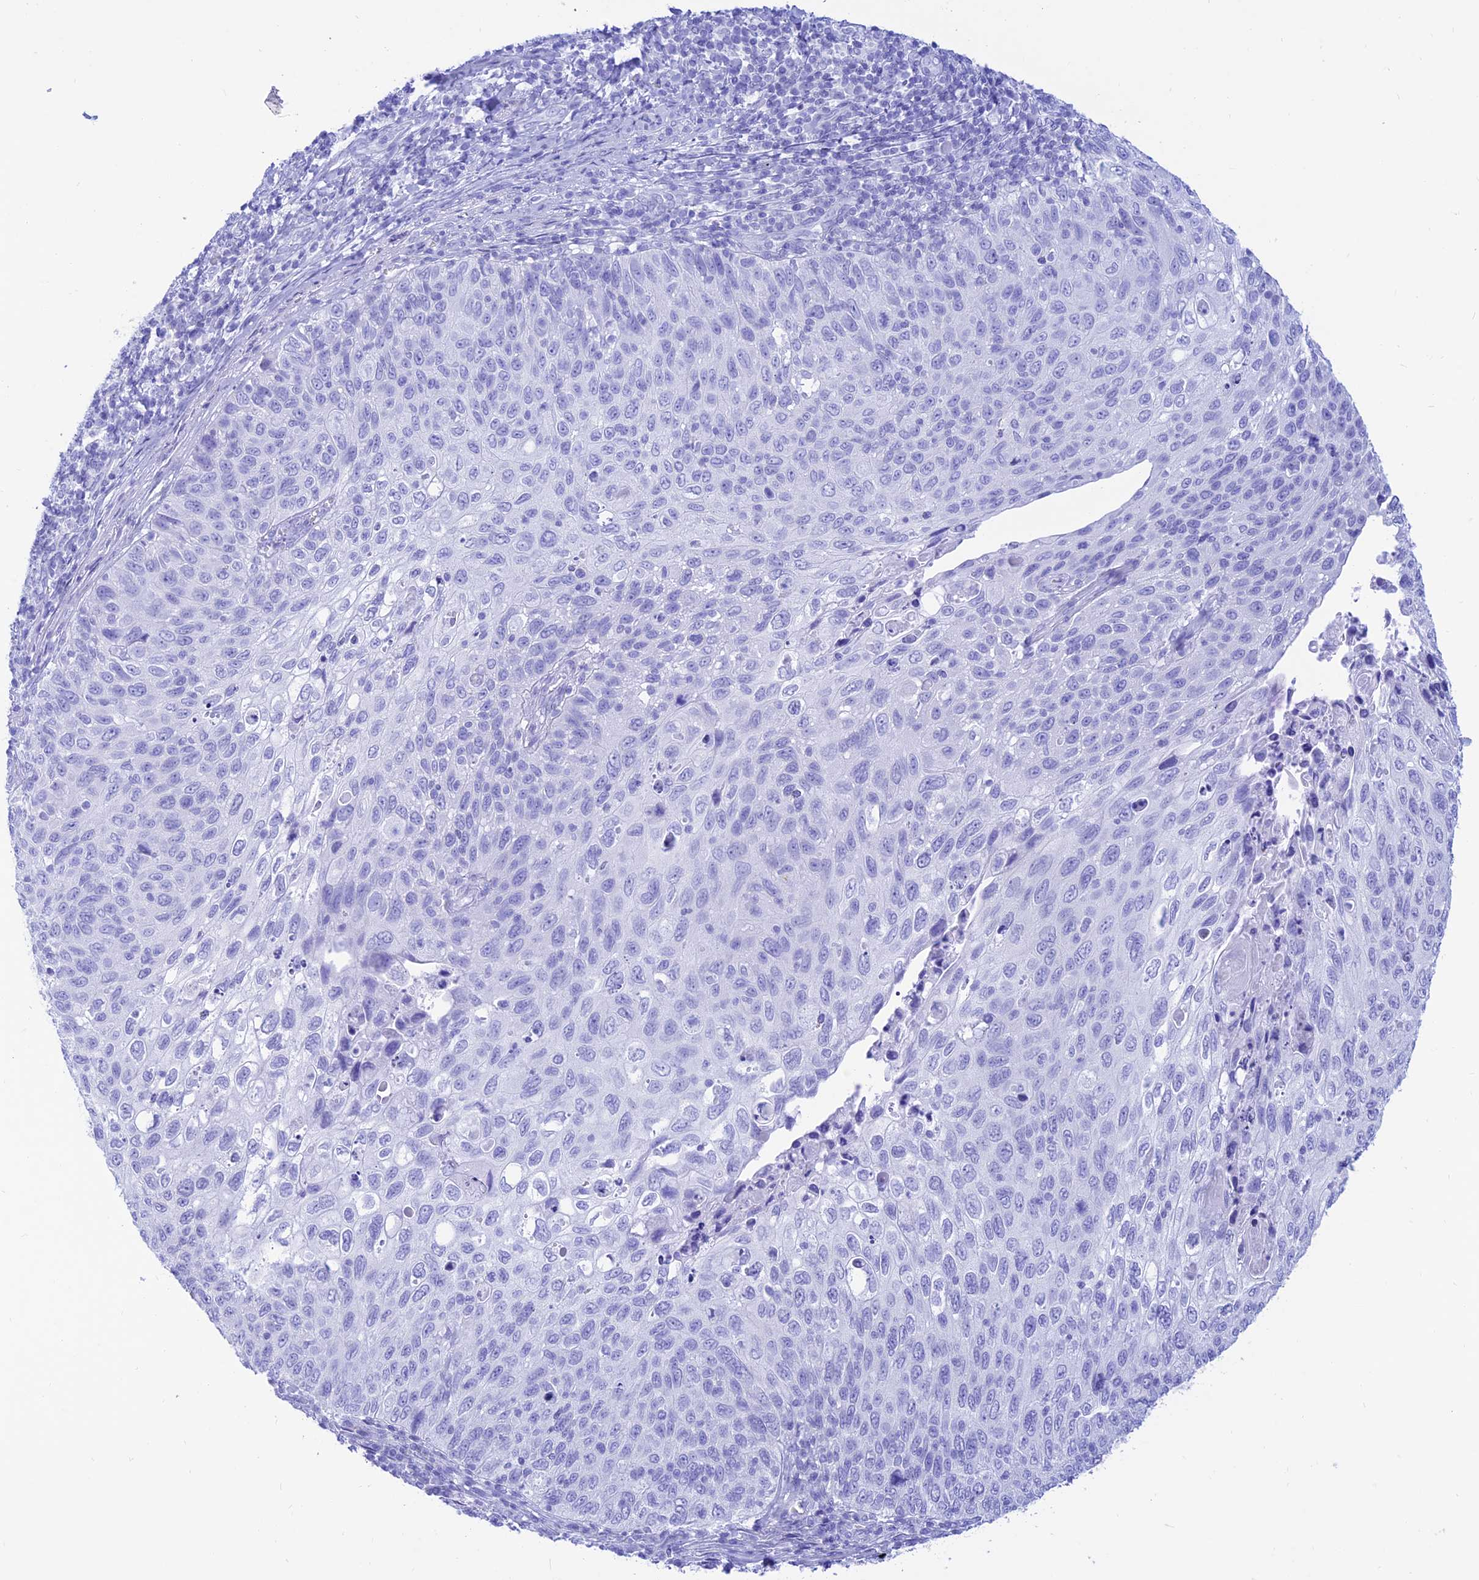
{"staining": {"intensity": "negative", "quantity": "none", "location": "none"}, "tissue": "cervical cancer", "cell_type": "Tumor cells", "image_type": "cancer", "snomed": [{"axis": "morphology", "description": "Squamous cell carcinoma, NOS"}, {"axis": "topography", "description": "Cervix"}], "caption": "IHC micrograph of neoplastic tissue: cervical cancer (squamous cell carcinoma) stained with DAB demonstrates no significant protein staining in tumor cells.", "gene": "PRNP", "patient": {"sex": "female", "age": 70}}